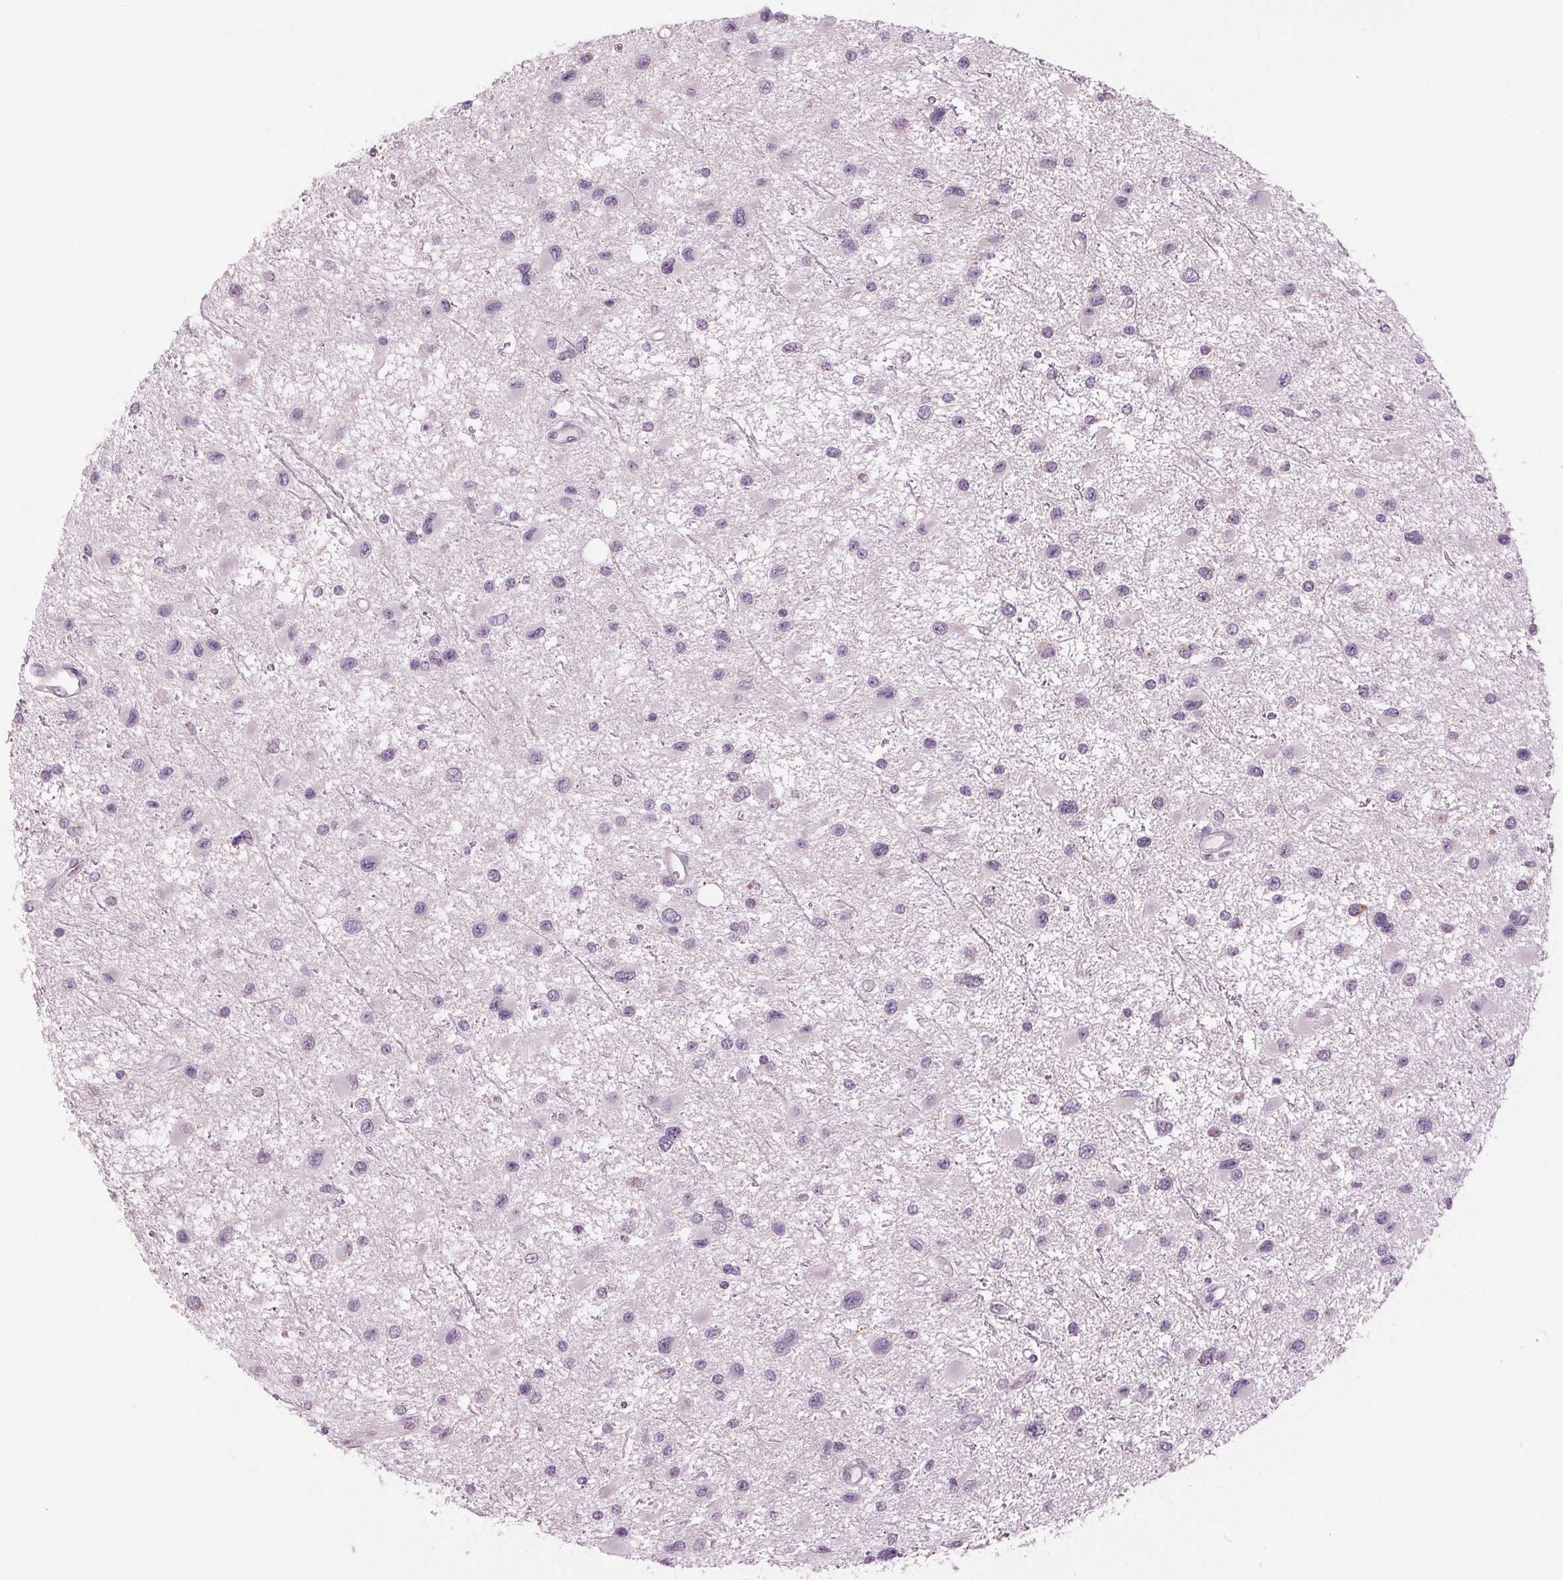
{"staining": {"intensity": "negative", "quantity": "none", "location": "none"}, "tissue": "glioma", "cell_type": "Tumor cells", "image_type": "cancer", "snomed": [{"axis": "morphology", "description": "Glioma, malignant, Low grade"}, {"axis": "topography", "description": "Brain"}], "caption": "The IHC photomicrograph has no significant positivity in tumor cells of malignant glioma (low-grade) tissue.", "gene": "SAMD4A", "patient": {"sex": "female", "age": 32}}